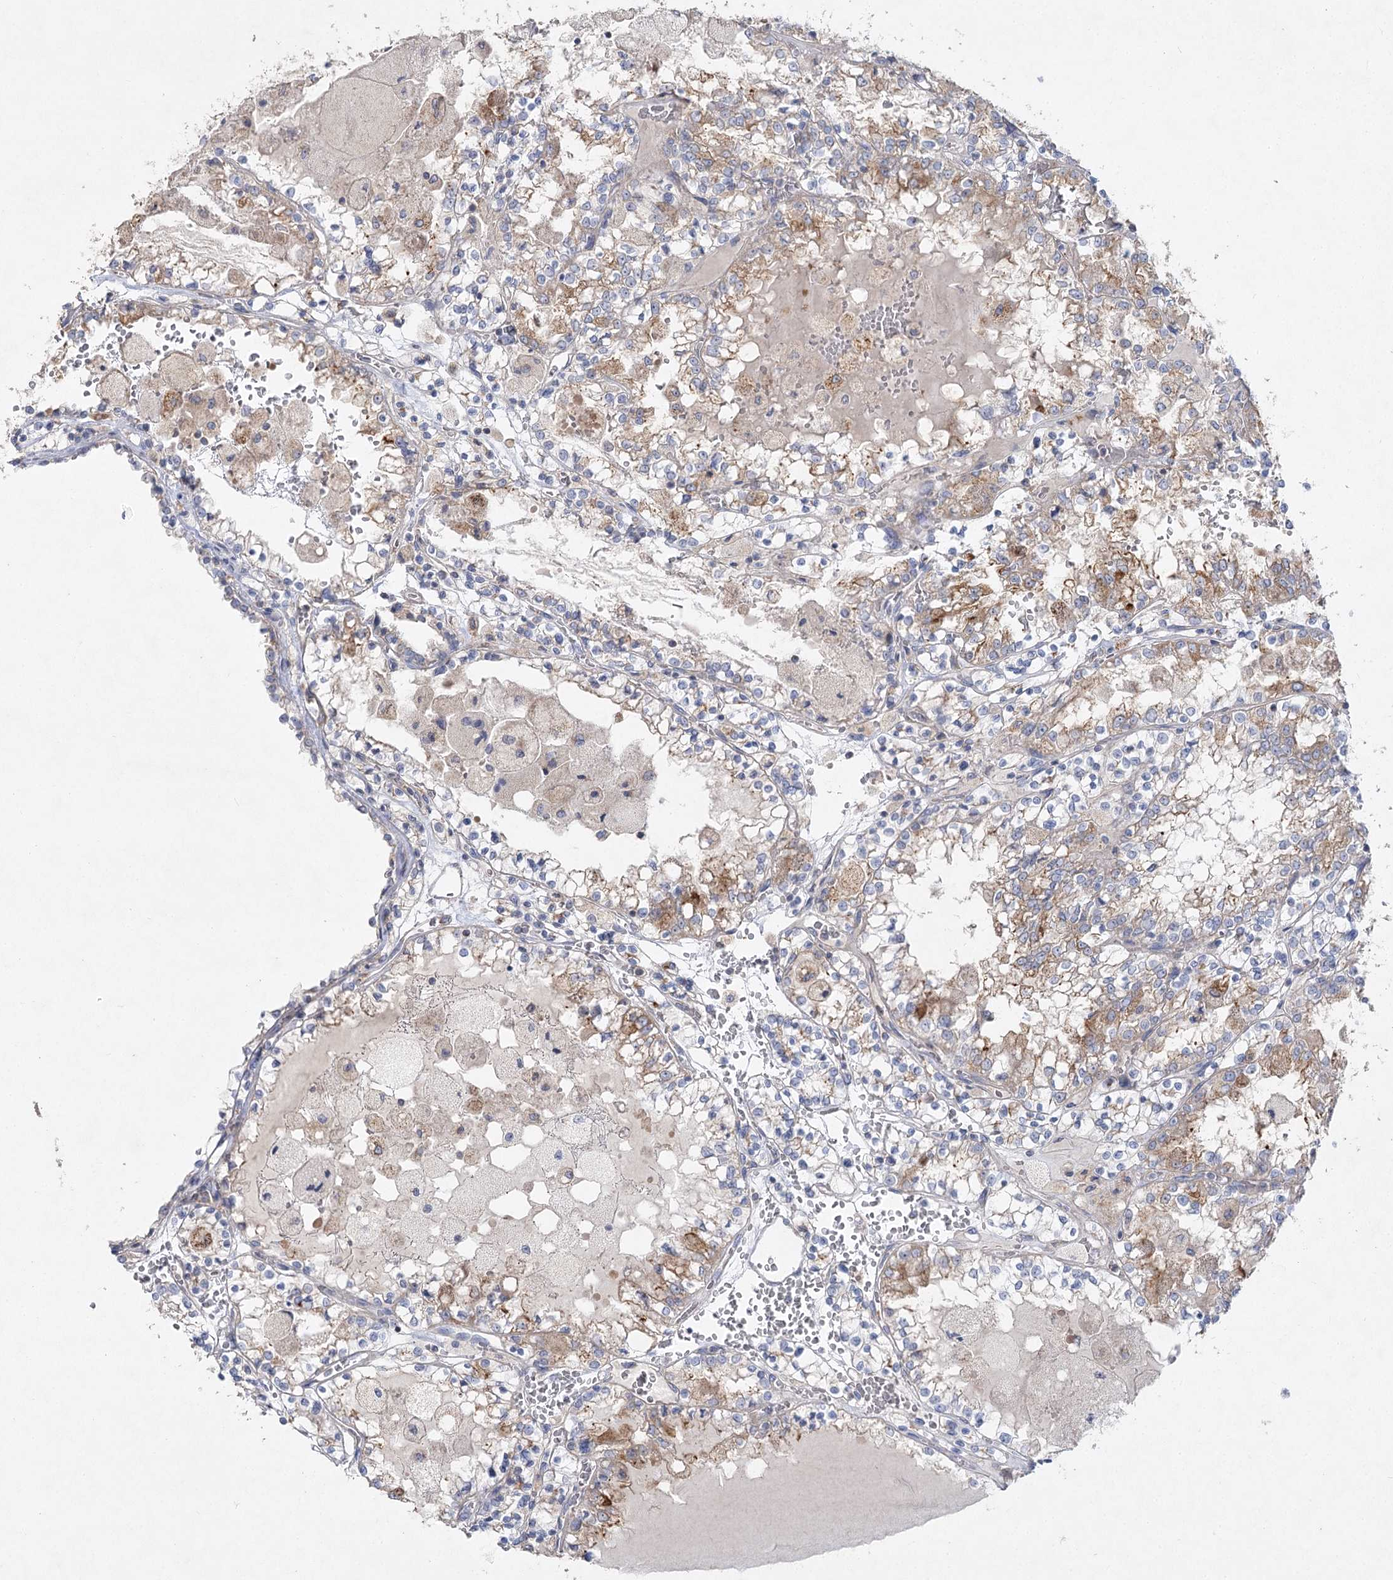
{"staining": {"intensity": "negative", "quantity": "none", "location": "none"}, "tissue": "renal cancer", "cell_type": "Tumor cells", "image_type": "cancer", "snomed": [{"axis": "morphology", "description": "Adenocarcinoma, NOS"}, {"axis": "topography", "description": "Kidney"}], "caption": "A micrograph of human renal adenocarcinoma is negative for staining in tumor cells.", "gene": "TMEM187", "patient": {"sex": "female", "age": 56}}